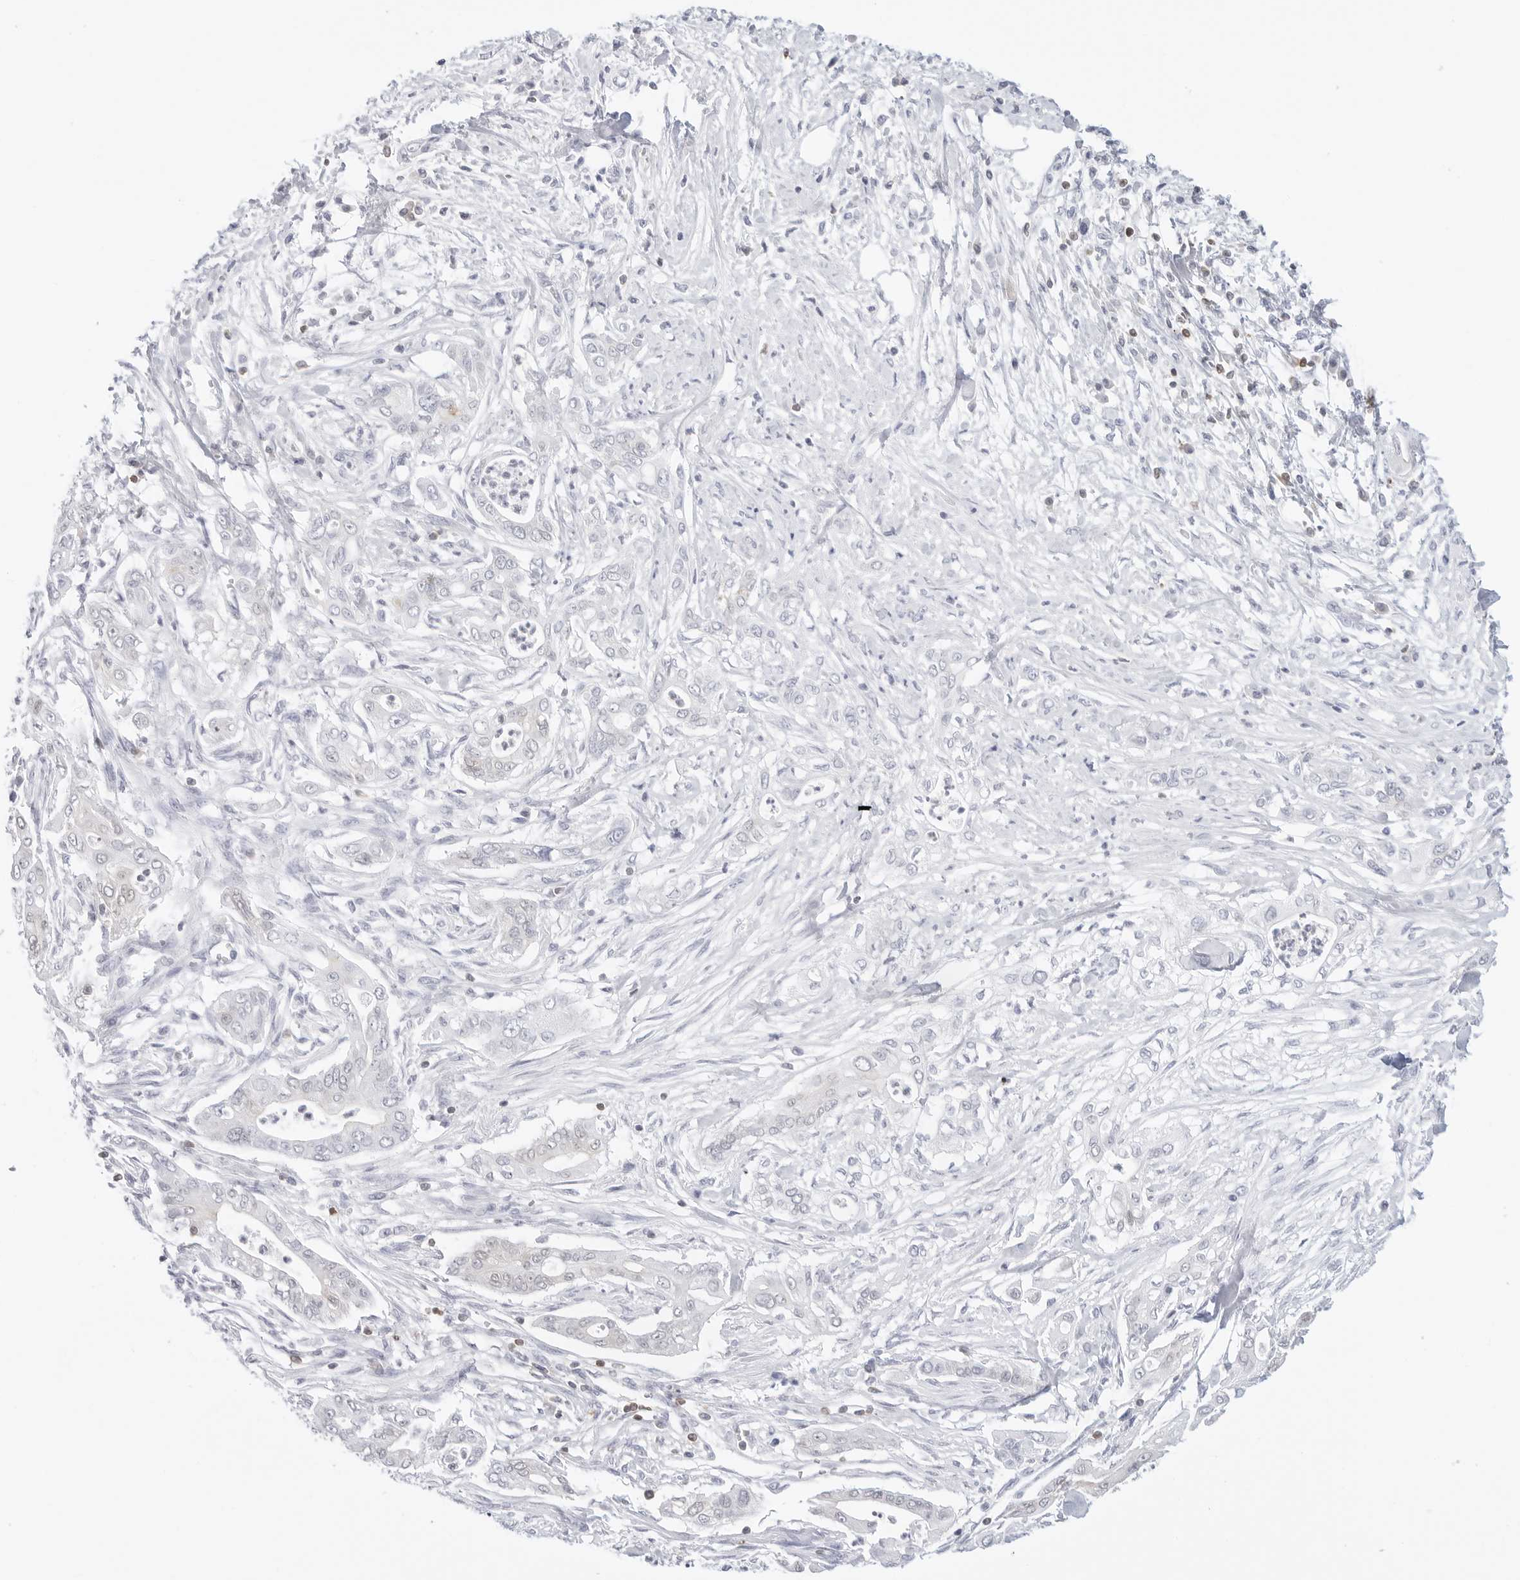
{"staining": {"intensity": "negative", "quantity": "none", "location": "none"}, "tissue": "pancreatic cancer", "cell_type": "Tumor cells", "image_type": "cancer", "snomed": [{"axis": "morphology", "description": "Adenocarcinoma, NOS"}, {"axis": "topography", "description": "Pancreas"}], "caption": "A high-resolution histopathology image shows IHC staining of adenocarcinoma (pancreatic), which shows no significant expression in tumor cells.", "gene": "SLC9A3R1", "patient": {"sex": "male", "age": 58}}